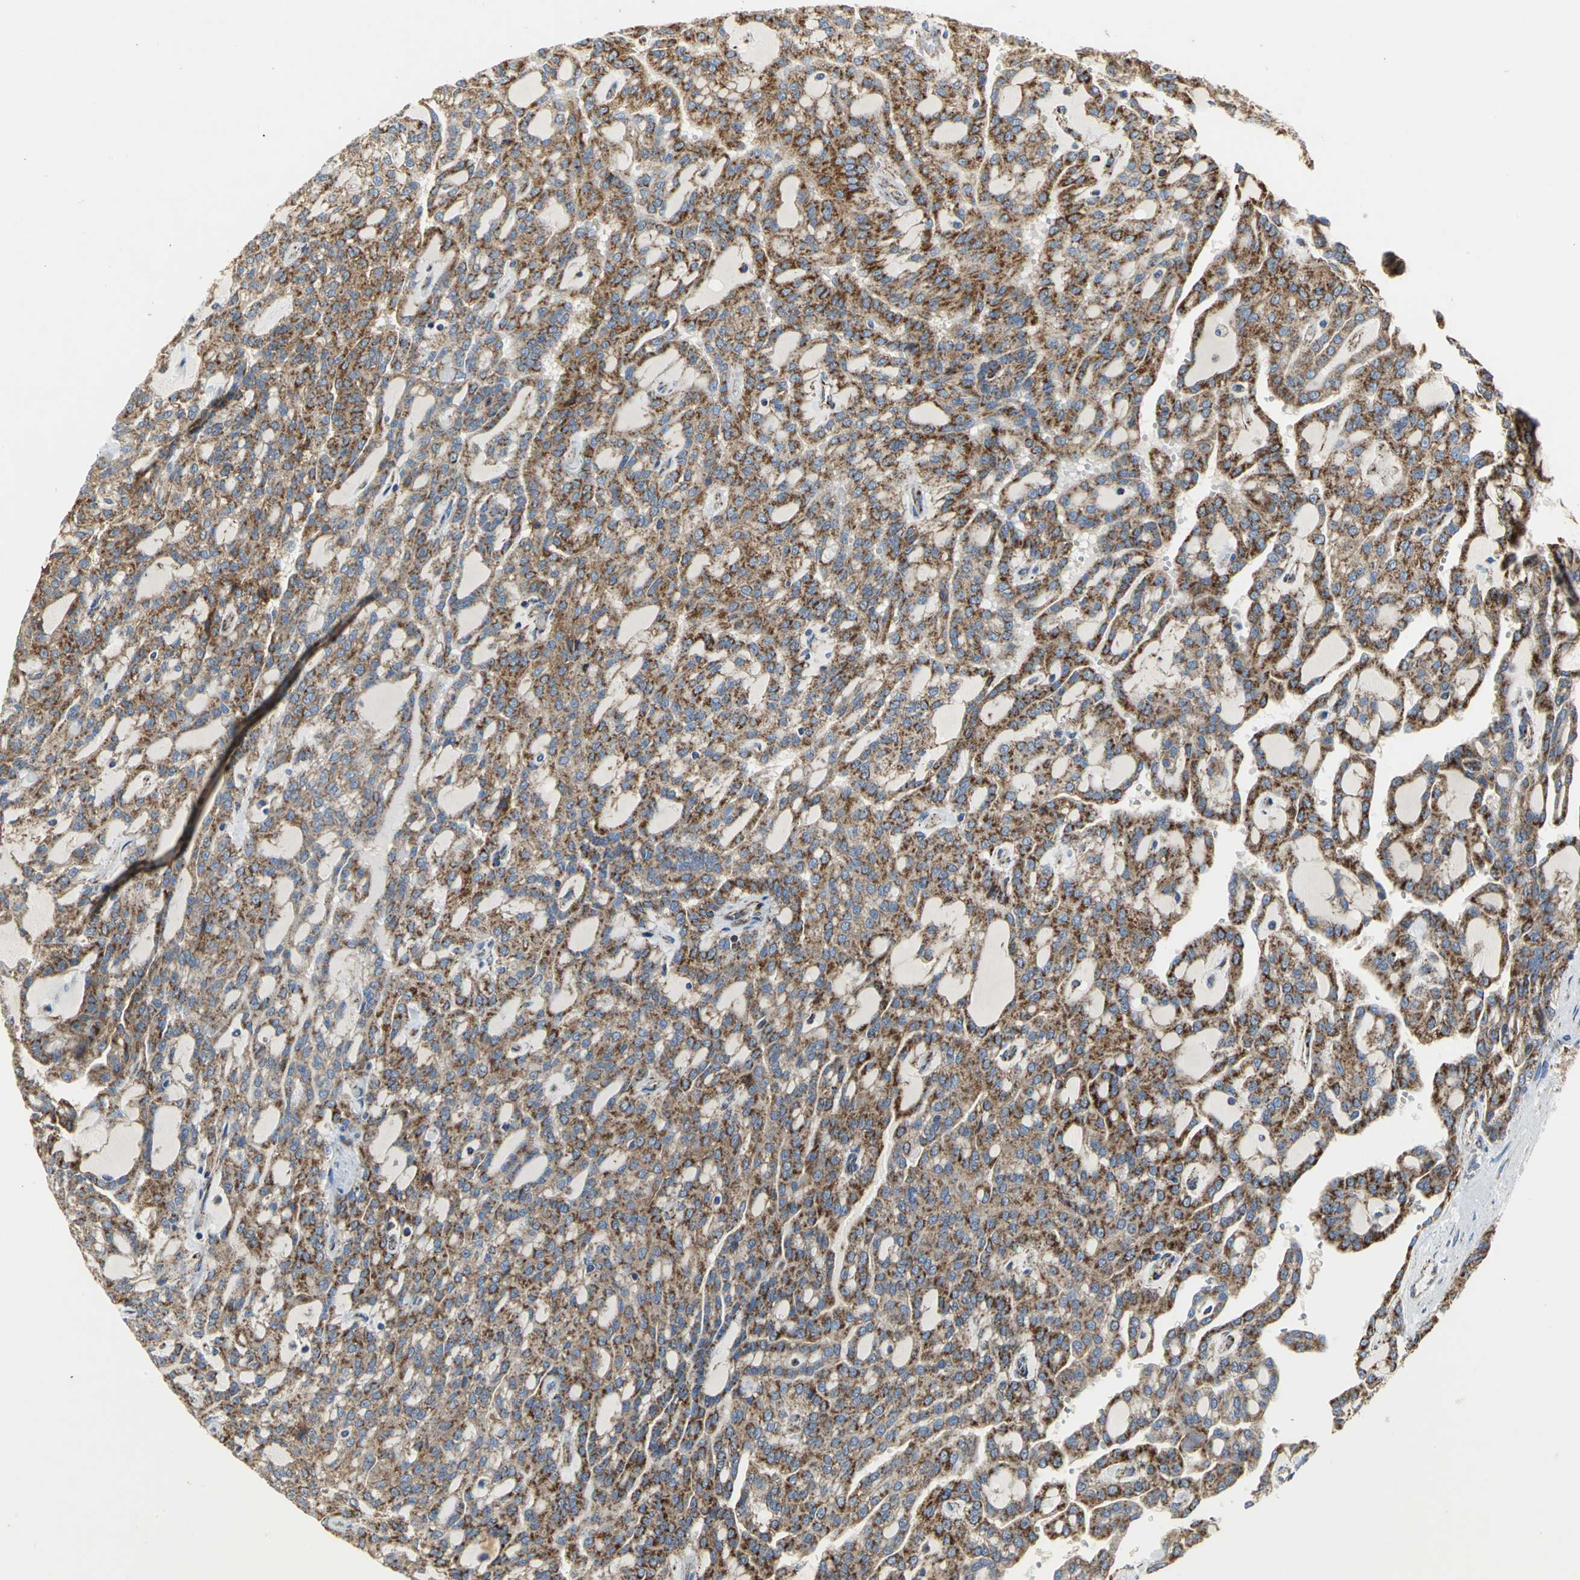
{"staining": {"intensity": "strong", "quantity": ">75%", "location": "cytoplasmic/membranous"}, "tissue": "renal cancer", "cell_type": "Tumor cells", "image_type": "cancer", "snomed": [{"axis": "morphology", "description": "Adenocarcinoma, NOS"}, {"axis": "topography", "description": "Kidney"}], "caption": "The micrograph shows a brown stain indicating the presence of a protein in the cytoplasmic/membranous of tumor cells in adenocarcinoma (renal).", "gene": "NDUFB5", "patient": {"sex": "male", "age": 63}}